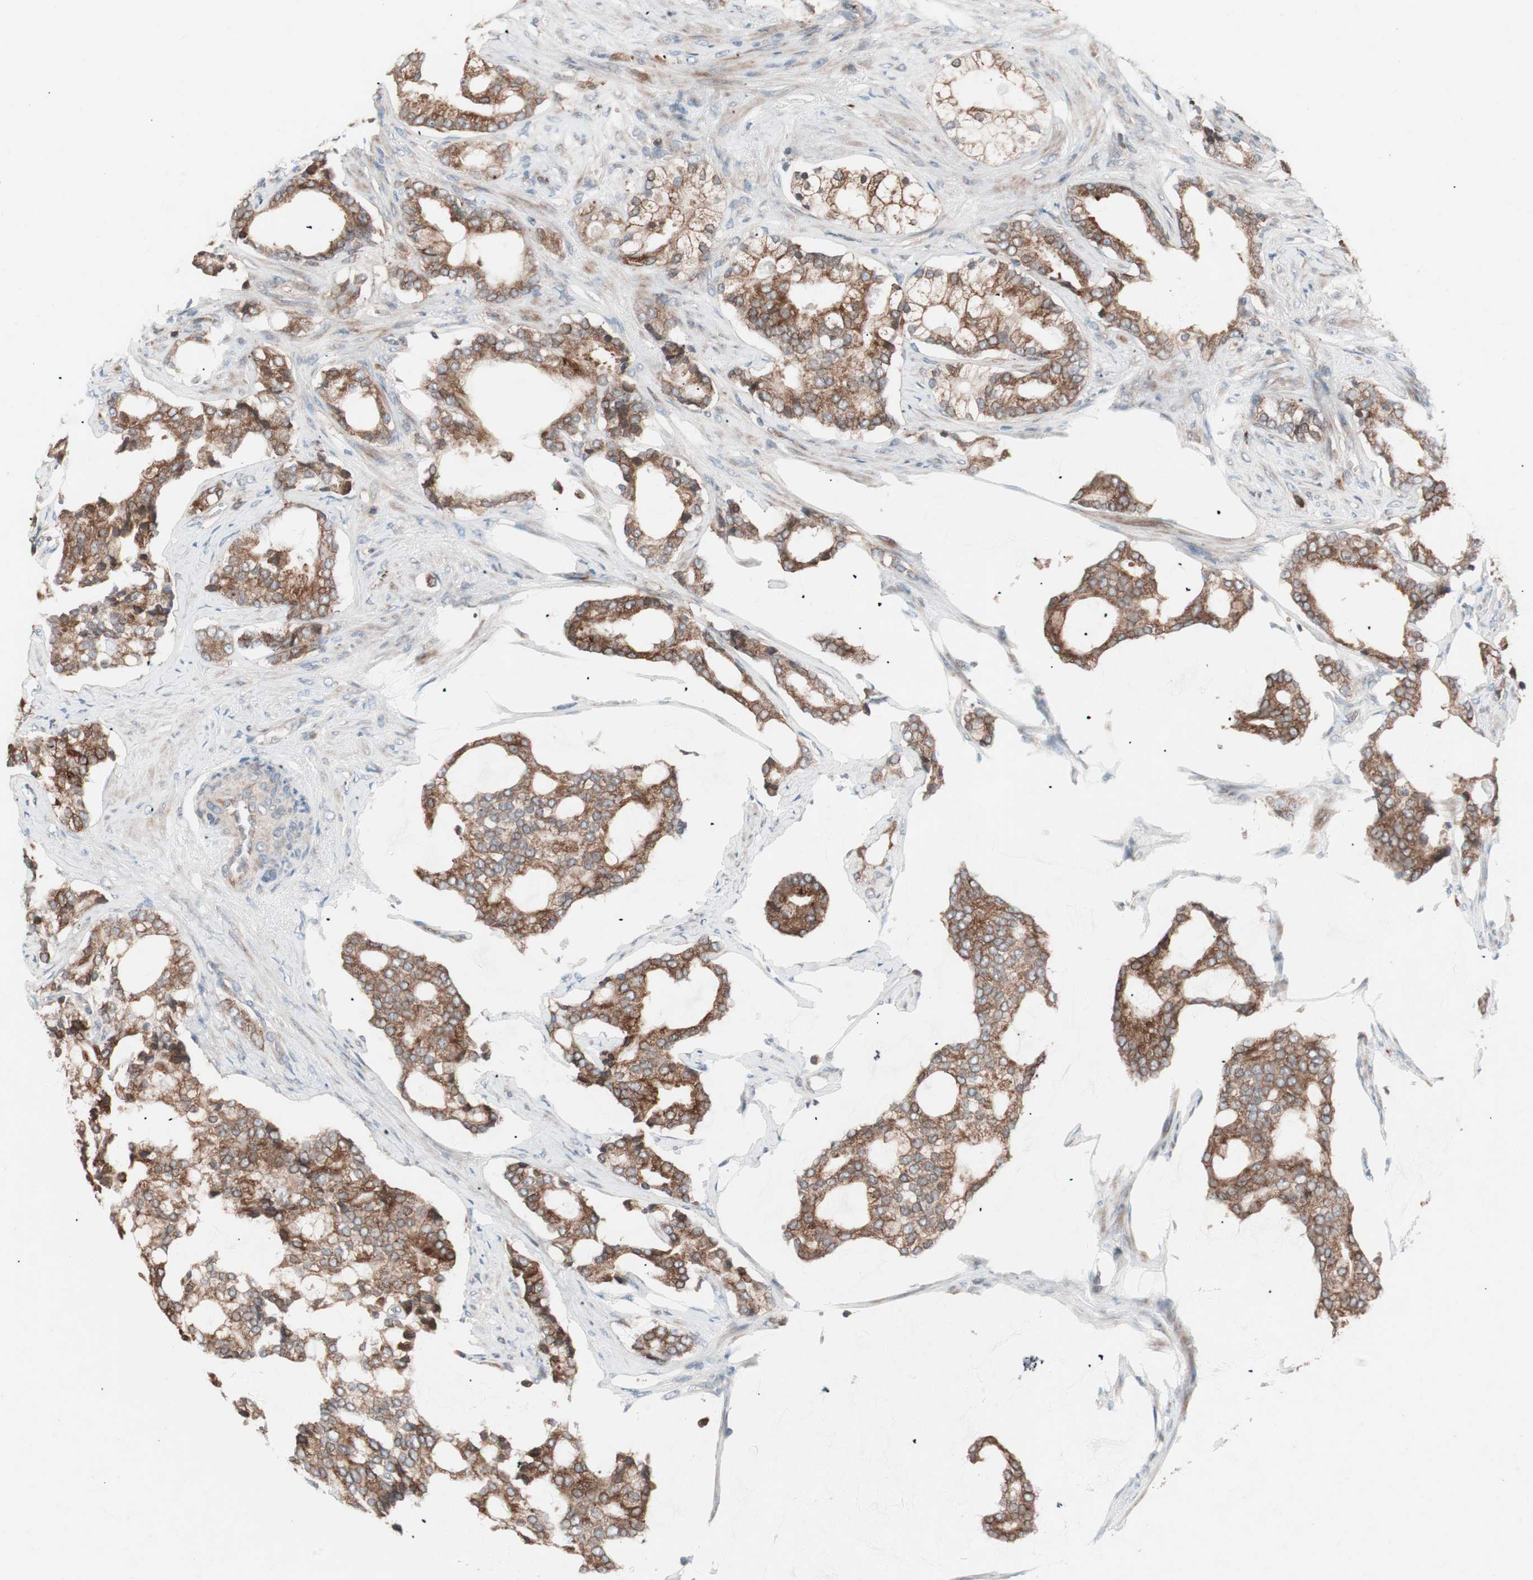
{"staining": {"intensity": "strong", "quantity": ">75%", "location": "cytoplasmic/membranous"}, "tissue": "prostate cancer", "cell_type": "Tumor cells", "image_type": "cancer", "snomed": [{"axis": "morphology", "description": "Adenocarcinoma, Low grade"}, {"axis": "topography", "description": "Prostate"}], "caption": "Strong cytoplasmic/membranous expression for a protein is appreciated in about >75% of tumor cells of prostate cancer (adenocarcinoma (low-grade)) using IHC.", "gene": "FAAH", "patient": {"sex": "male", "age": 58}}